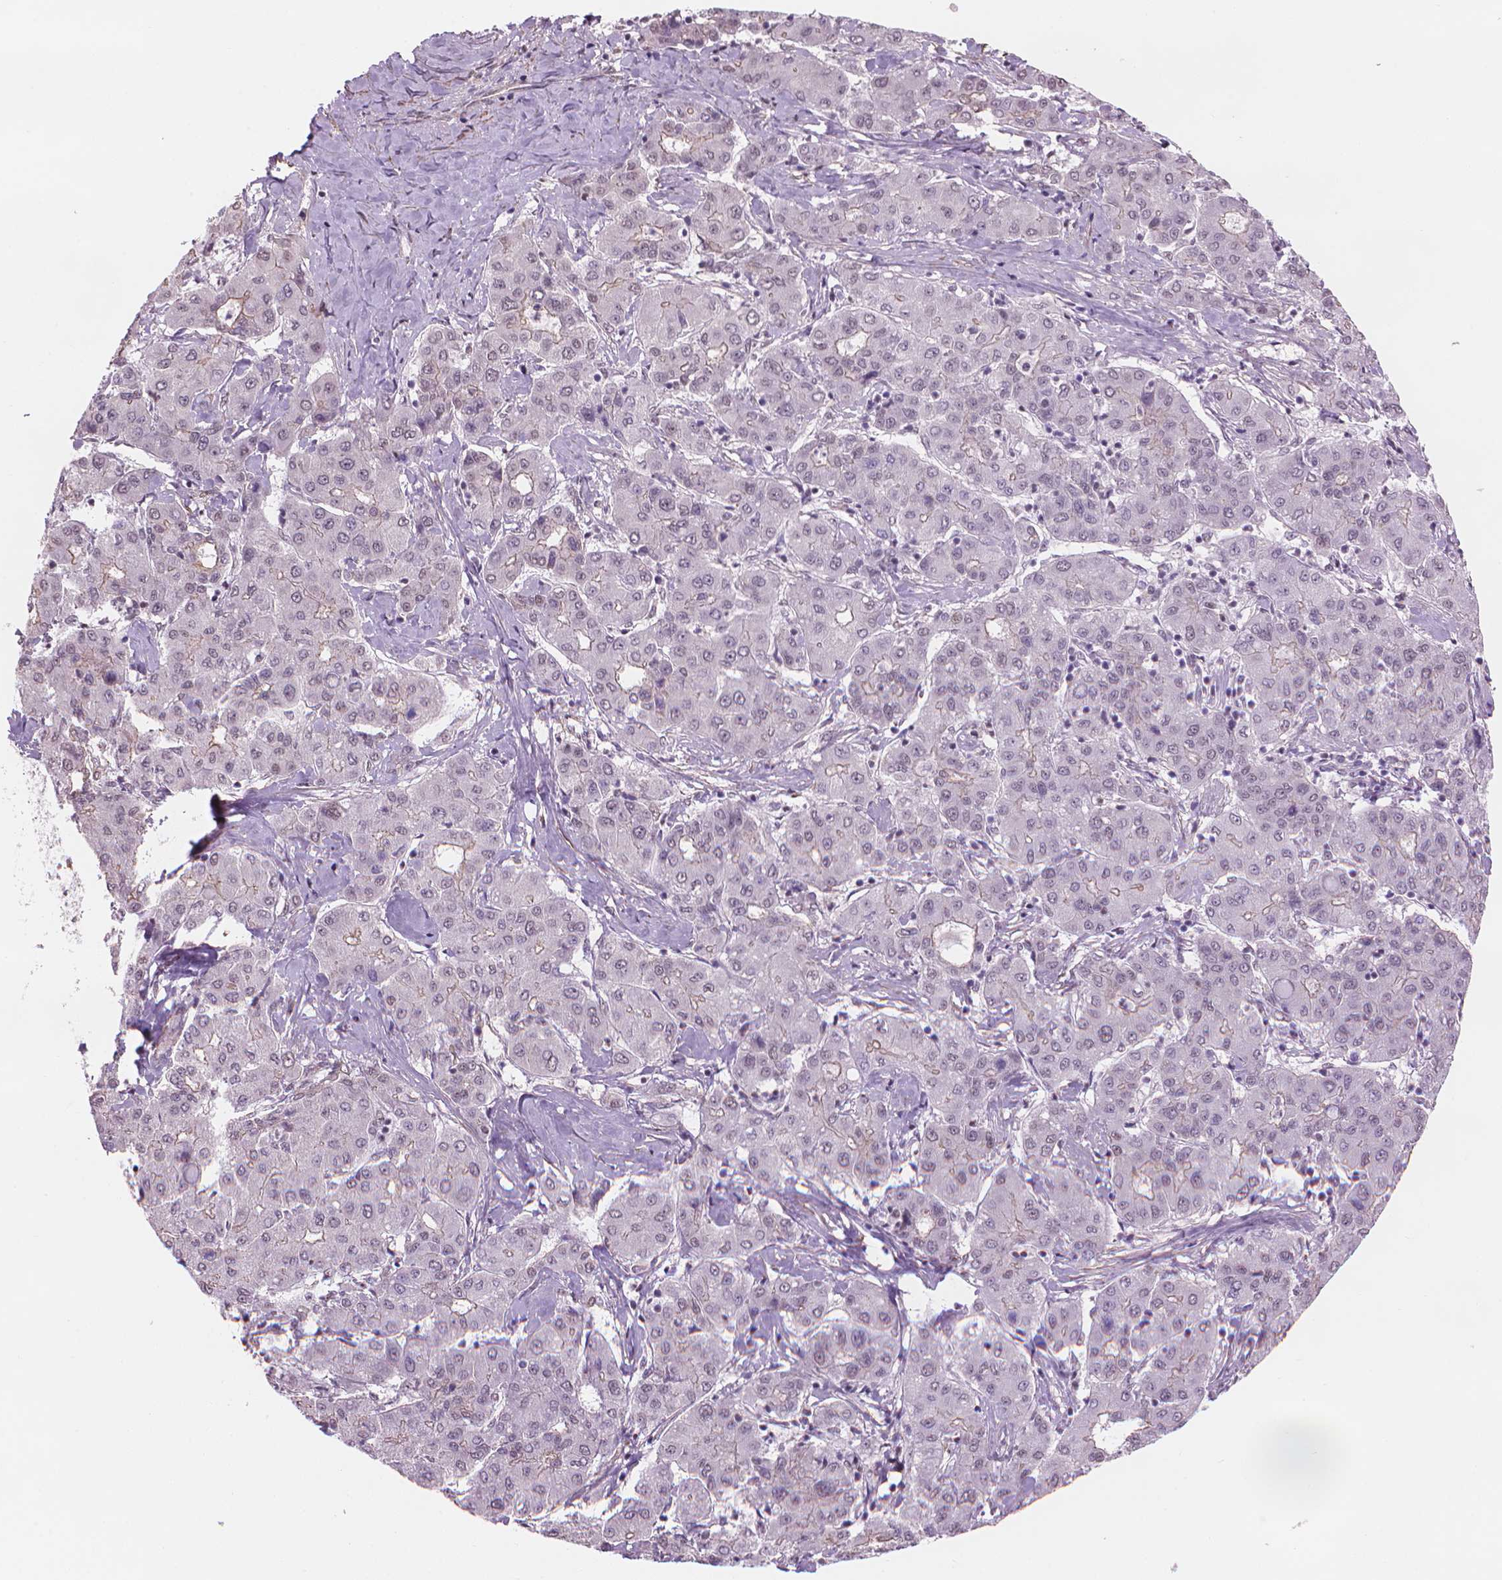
{"staining": {"intensity": "weak", "quantity": "<25%", "location": "cytoplasmic/membranous"}, "tissue": "liver cancer", "cell_type": "Tumor cells", "image_type": "cancer", "snomed": [{"axis": "morphology", "description": "Carcinoma, Hepatocellular, NOS"}, {"axis": "topography", "description": "Liver"}], "caption": "This is a micrograph of immunohistochemistry (IHC) staining of hepatocellular carcinoma (liver), which shows no staining in tumor cells.", "gene": "HOXD4", "patient": {"sex": "male", "age": 65}}